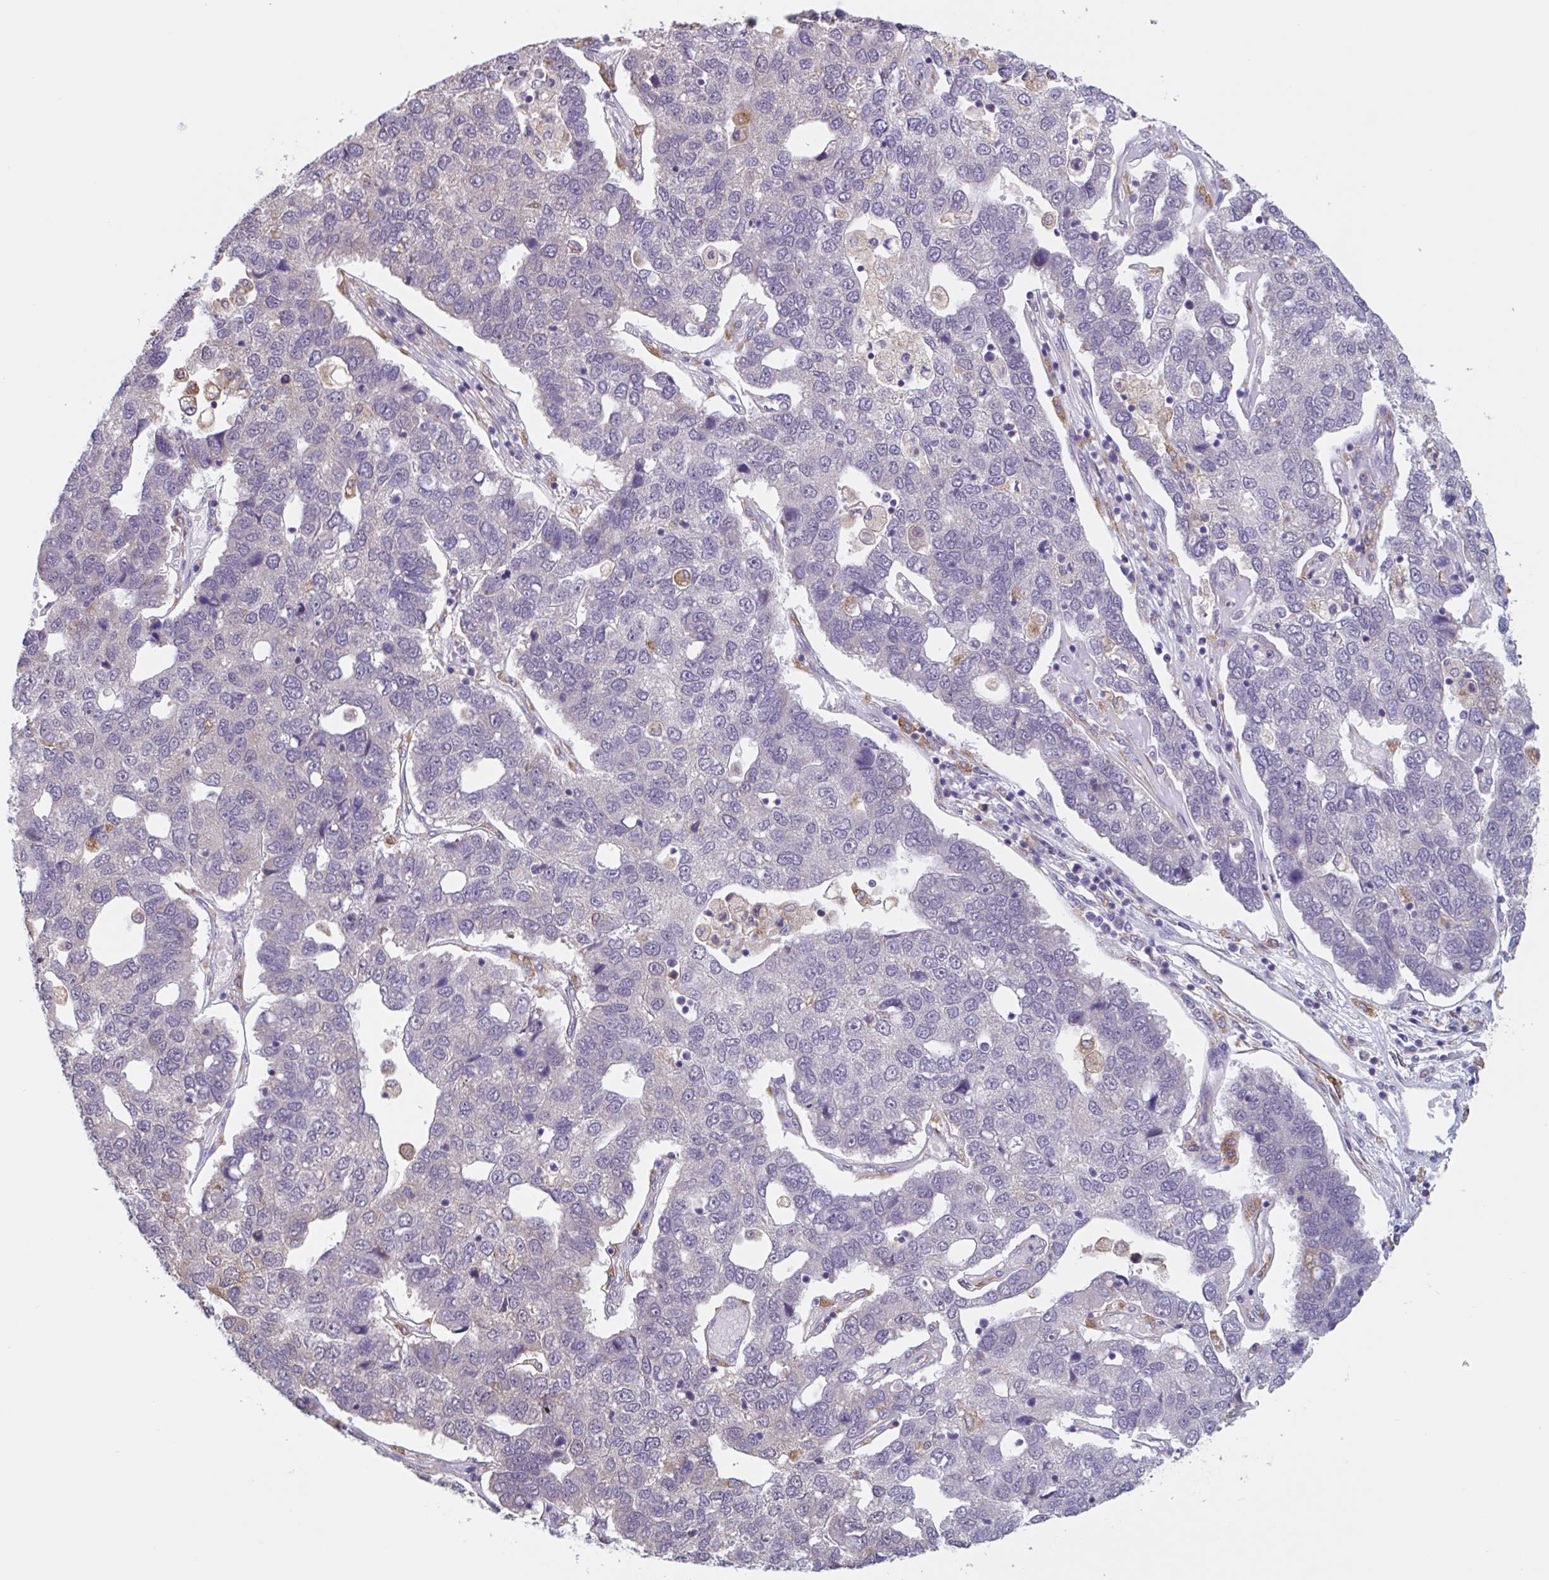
{"staining": {"intensity": "negative", "quantity": "none", "location": "none"}, "tissue": "pancreatic cancer", "cell_type": "Tumor cells", "image_type": "cancer", "snomed": [{"axis": "morphology", "description": "Adenocarcinoma, NOS"}, {"axis": "topography", "description": "Pancreas"}], "caption": "The photomicrograph shows no significant positivity in tumor cells of pancreatic adenocarcinoma.", "gene": "SNX8", "patient": {"sex": "female", "age": 61}}